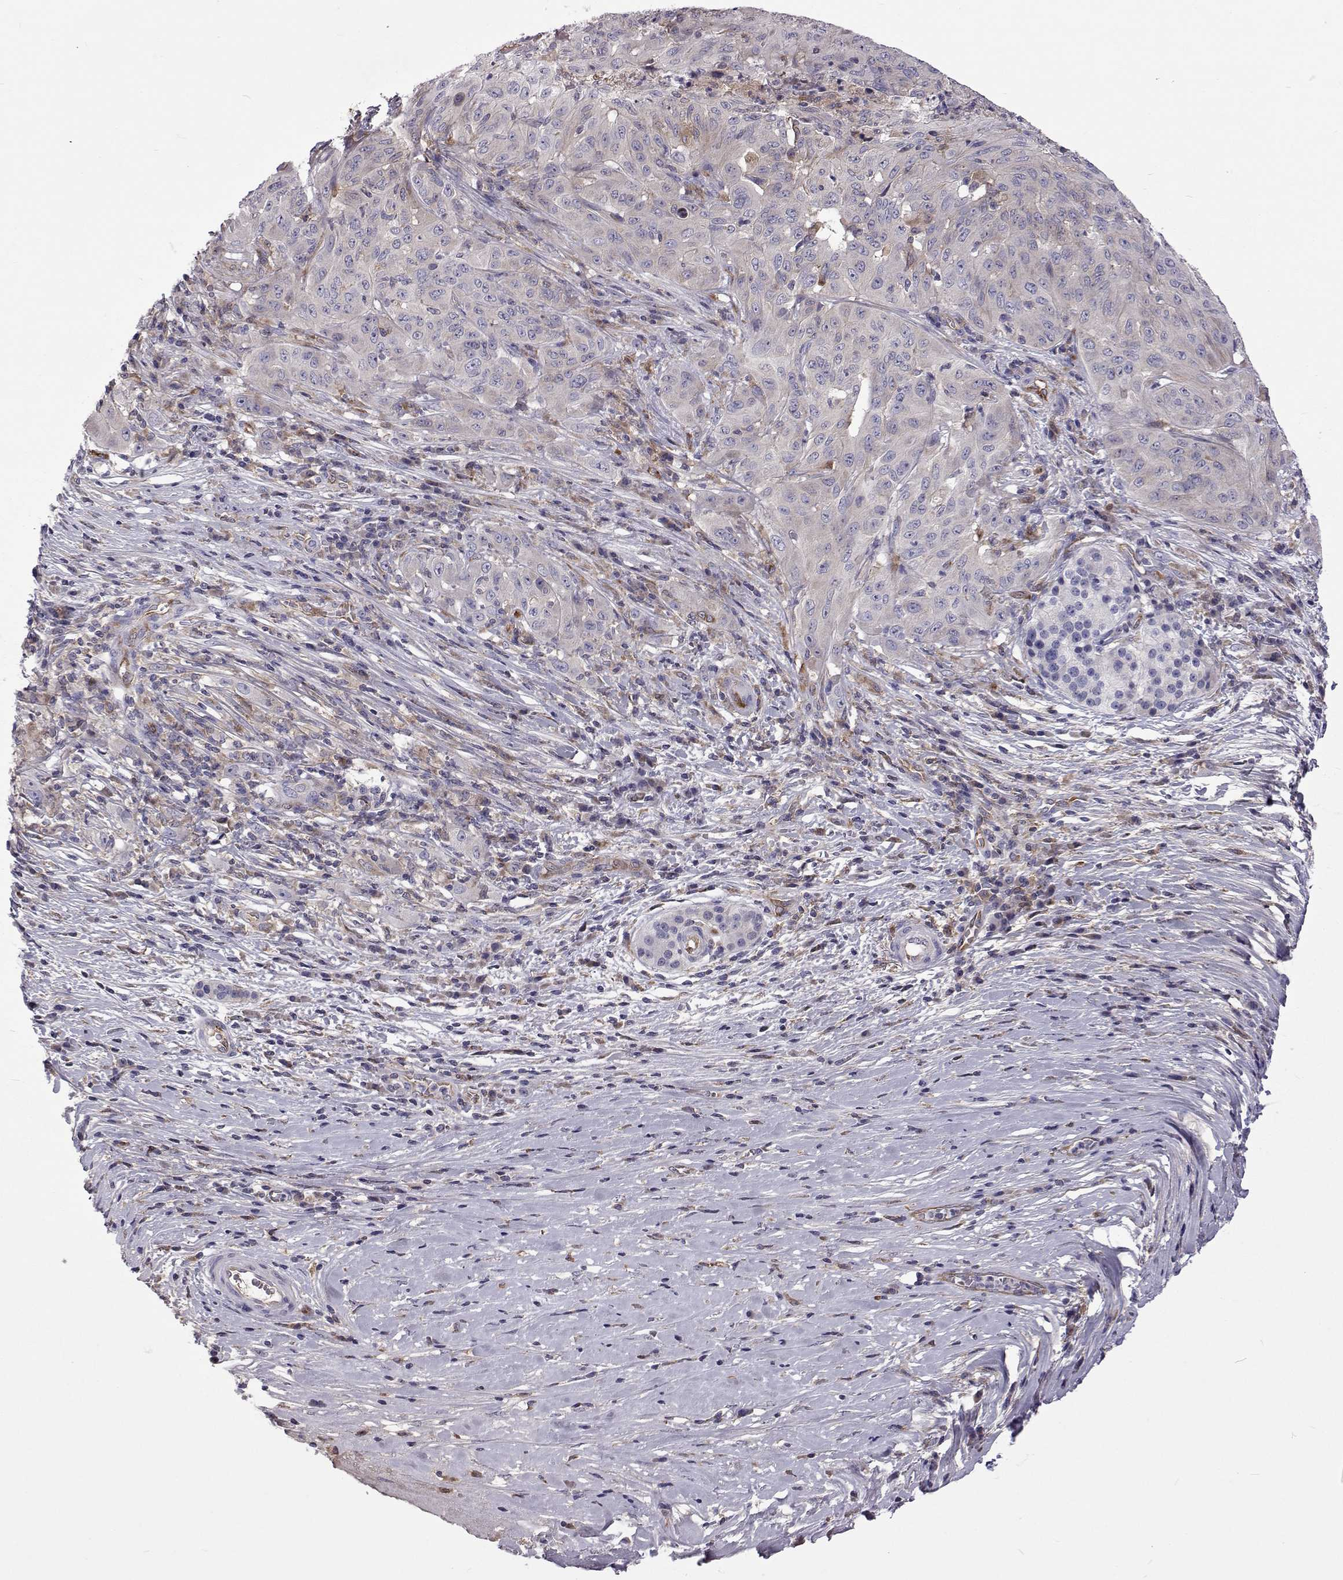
{"staining": {"intensity": "negative", "quantity": "none", "location": "none"}, "tissue": "pancreatic cancer", "cell_type": "Tumor cells", "image_type": "cancer", "snomed": [{"axis": "morphology", "description": "Adenocarcinoma, NOS"}, {"axis": "topography", "description": "Pancreas"}], "caption": "This micrograph is of pancreatic cancer stained with immunohistochemistry to label a protein in brown with the nuclei are counter-stained blue. There is no expression in tumor cells.", "gene": "TCF15", "patient": {"sex": "male", "age": 63}}